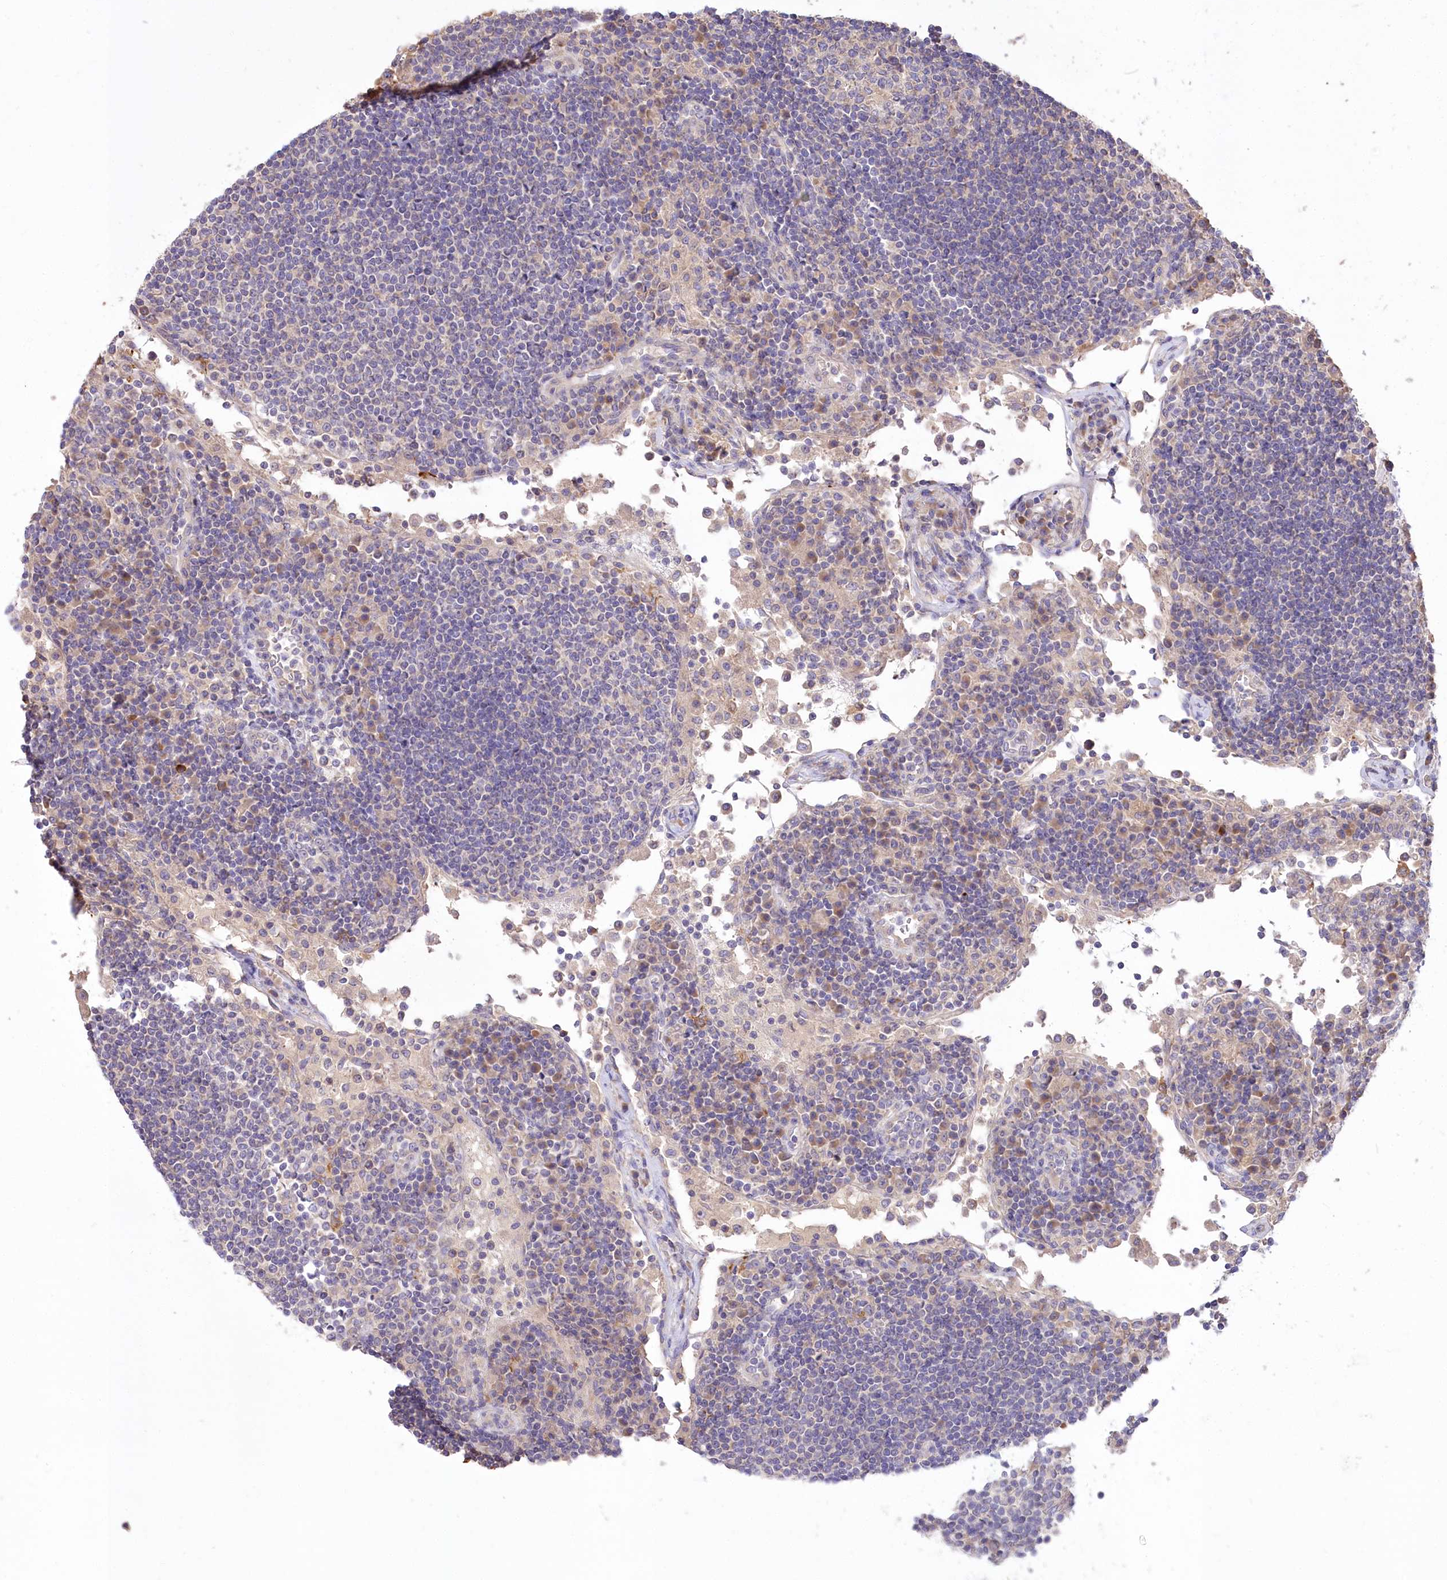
{"staining": {"intensity": "weak", "quantity": "<25%", "location": "cytoplasmic/membranous"}, "tissue": "lymph node", "cell_type": "Germinal center cells", "image_type": "normal", "snomed": [{"axis": "morphology", "description": "Normal tissue, NOS"}, {"axis": "topography", "description": "Lymph node"}], "caption": "High power microscopy photomicrograph of an immunohistochemistry (IHC) photomicrograph of unremarkable lymph node, revealing no significant staining in germinal center cells. Nuclei are stained in blue.", "gene": "PBLD", "patient": {"sex": "female", "age": 53}}